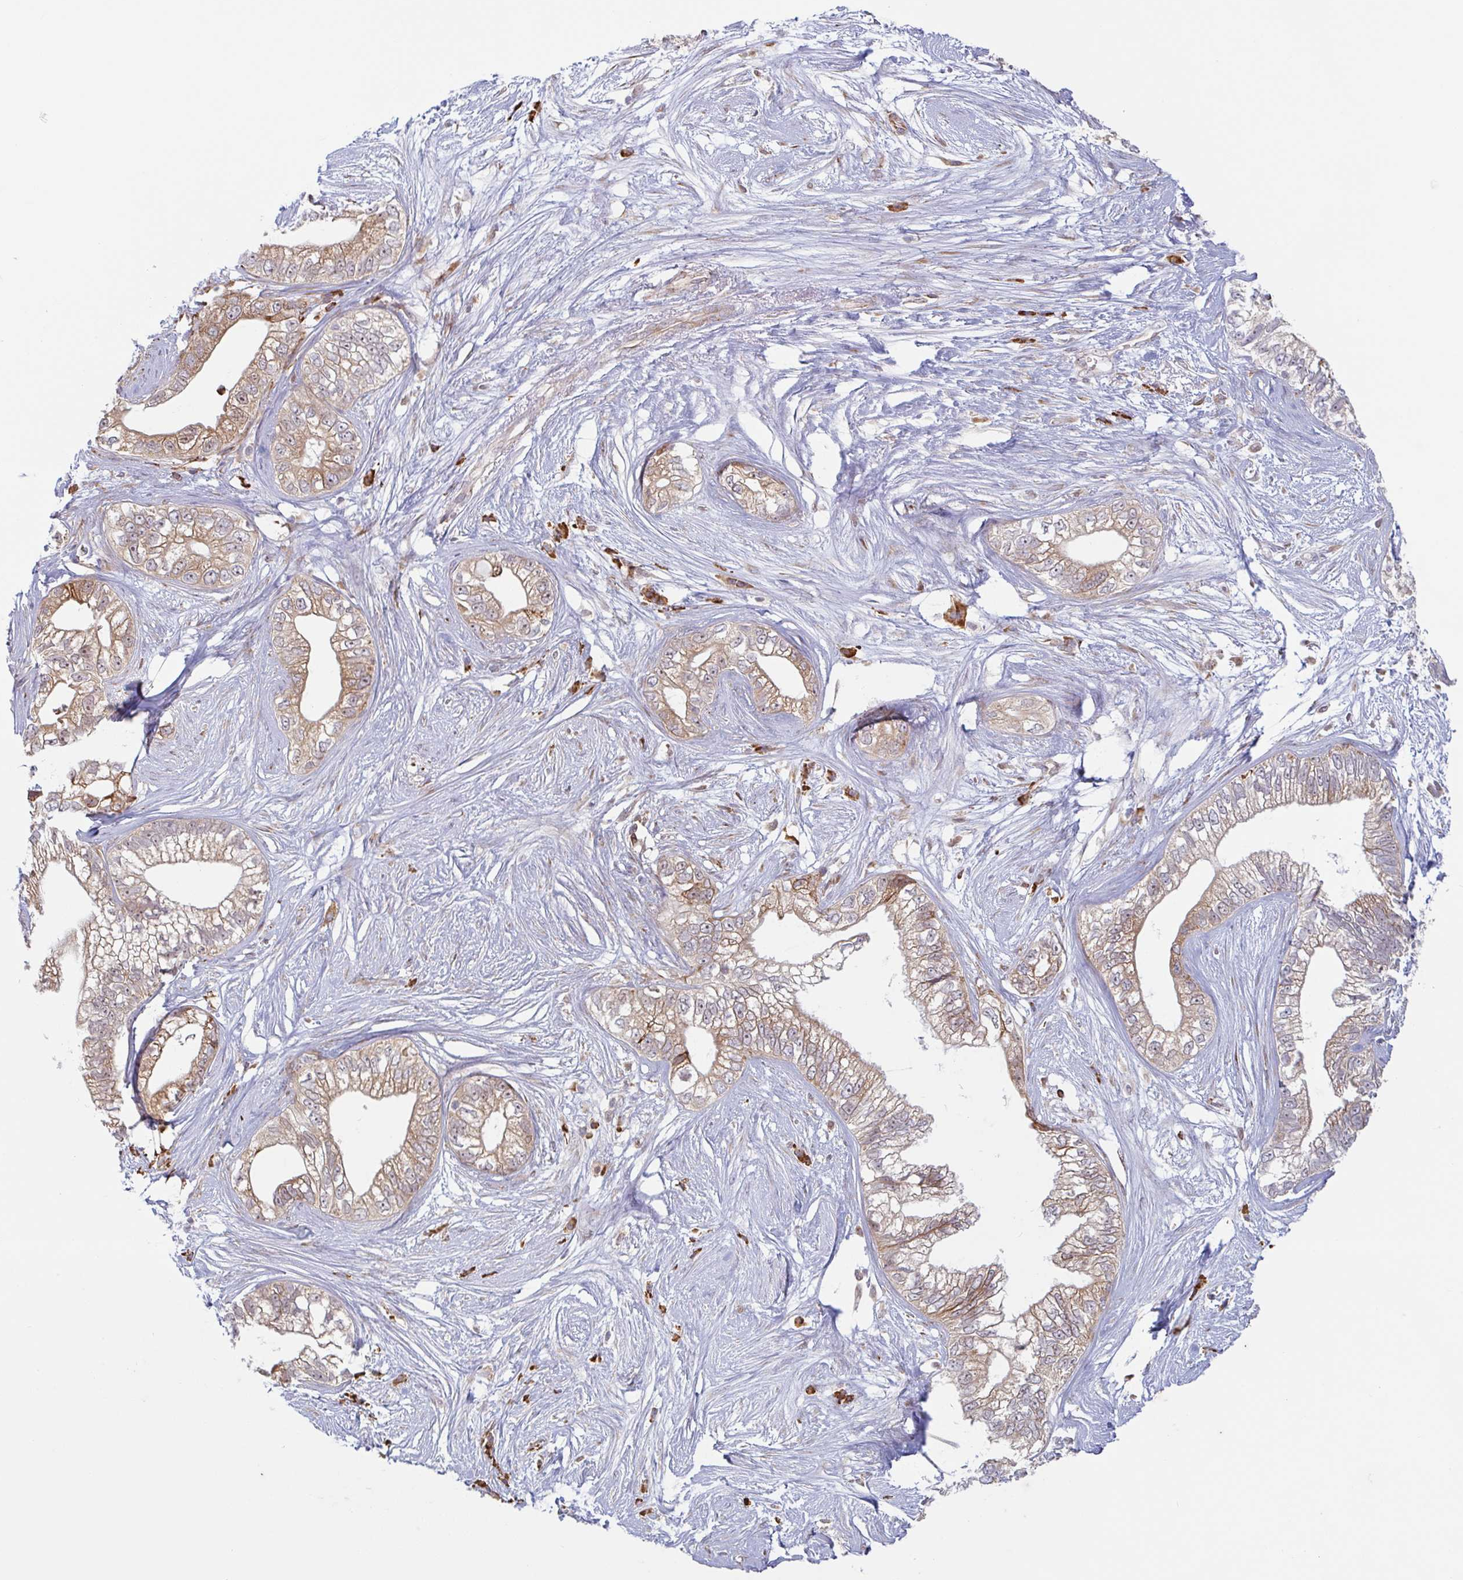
{"staining": {"intensity": "moderate", "quantity": ">75%", "location": "cytoplasmic/membranous"}, "tissue": "pancreatic cancer", "cell_type": "Tumor cells", "image_type": "cancer", "snomed": [{"axis": "morphology", "description": "Adenocarcinoma, NOS"}, {"axis": "topography", "description": "Pancreas"}], "caption": "Immunohistochemical staining of human pancreatic cancer shows moderate cytoplasmic/membranous protein expression in about >75% of tumor cells. The protein of interest is stained brown, and the nuclei are stained in blue (DAB (3,3'-diaminobenzidine) IHC with brightfield microscopy, high magnification).", "gene": "RIT1", "patient": {"sex": "male", "age": 70}}